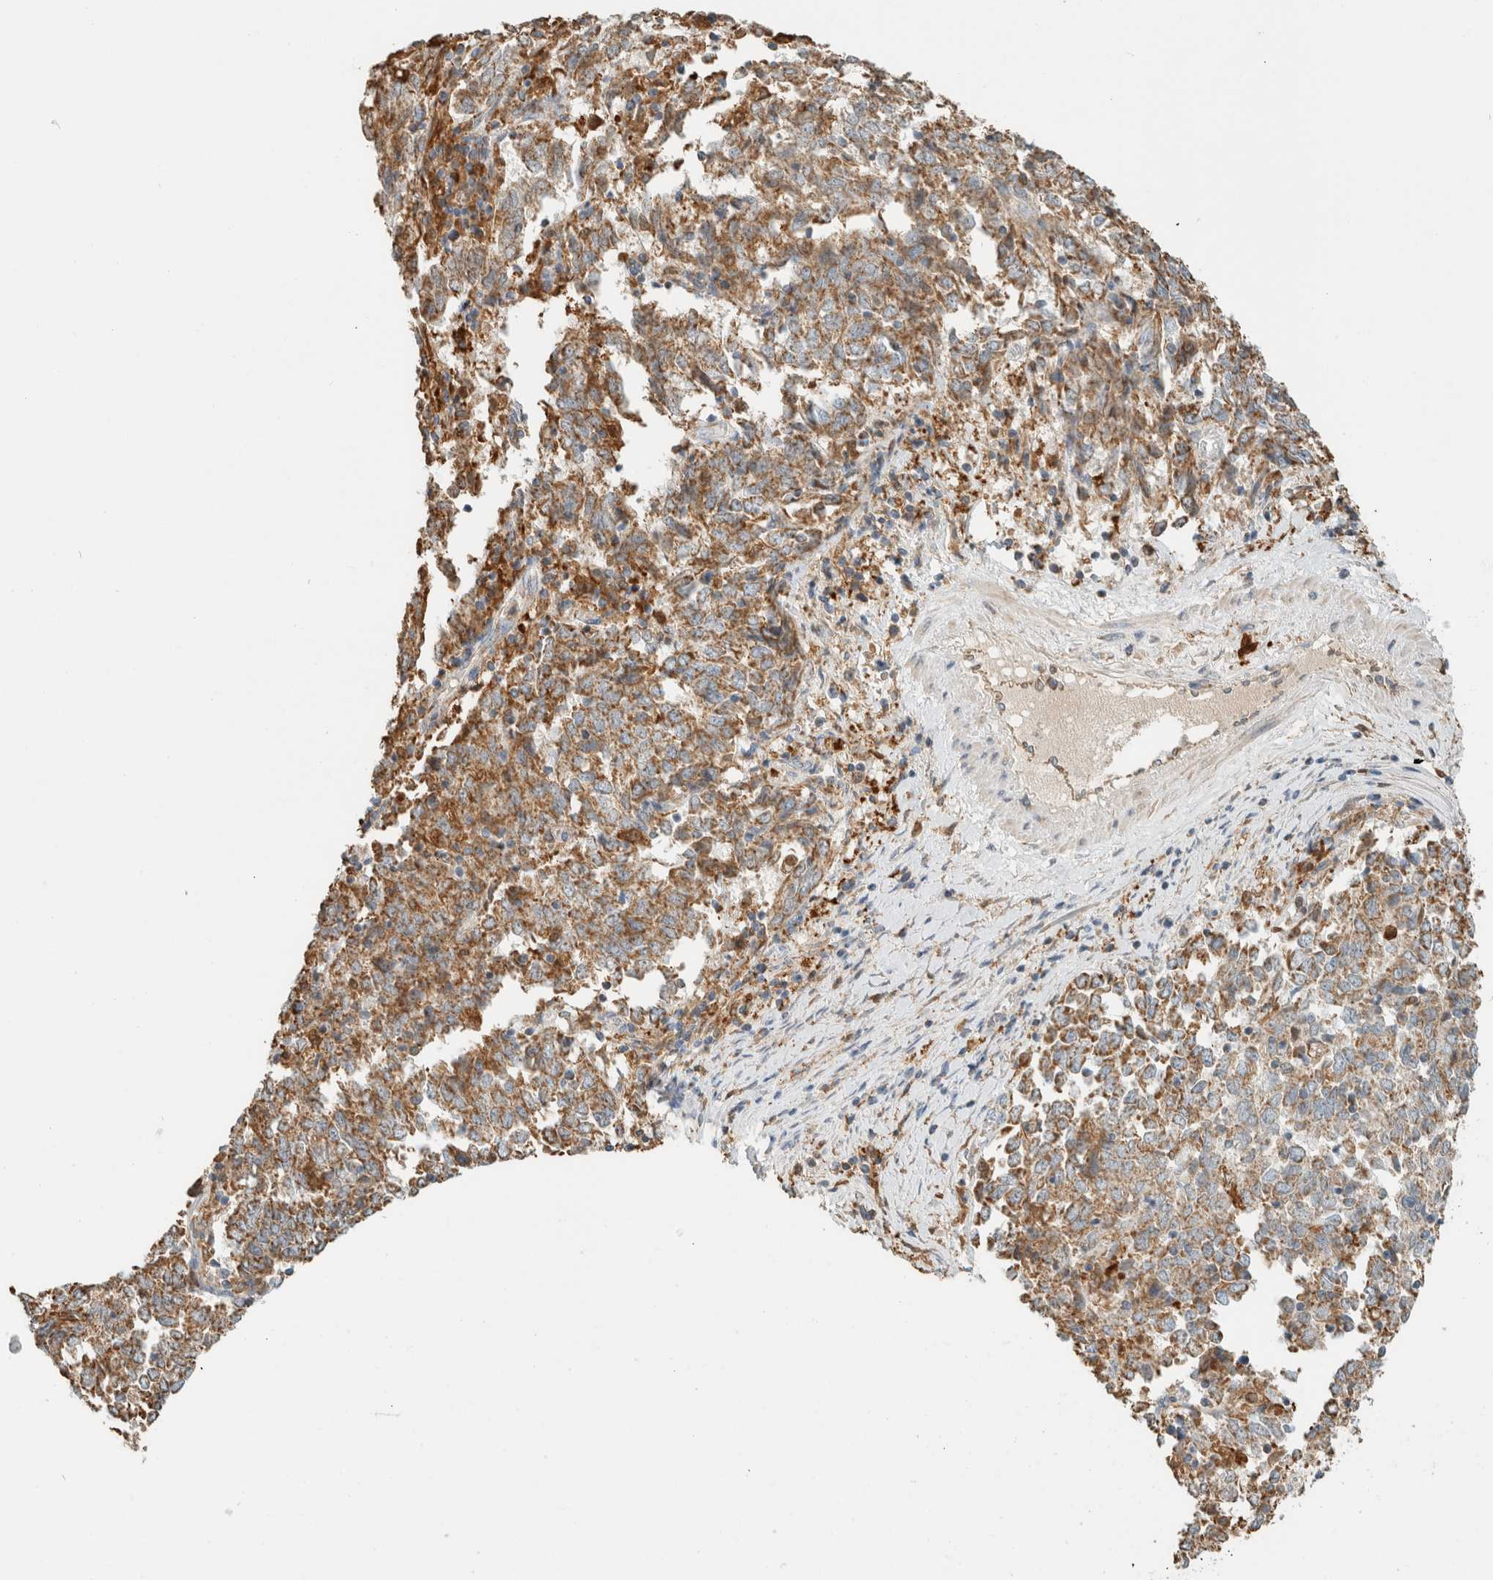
{"staining": {"intensity": "moderate", "quantity": ">75%", "location": "cytoplasmic/membranous"}, "tissue": "endometrial cancer", "cell_type": "Tumor cells", "image_type": "cancer", "snomed": [{"axis": "morphology", "description": "Adenocarcinoma, NOS"}, {"axis": "topography", "description": "Endometrium"}], "caption": "IHC micrograph of endometrial cancer (adenocarcinoma) stained for a protein (brown), which exhibits medium levels of moderate cytoplasmic/membranous positivity in approximately >75% of tumor cells.", "gene": "CAPG", "patient": {"sex": "female", "age": 80}}